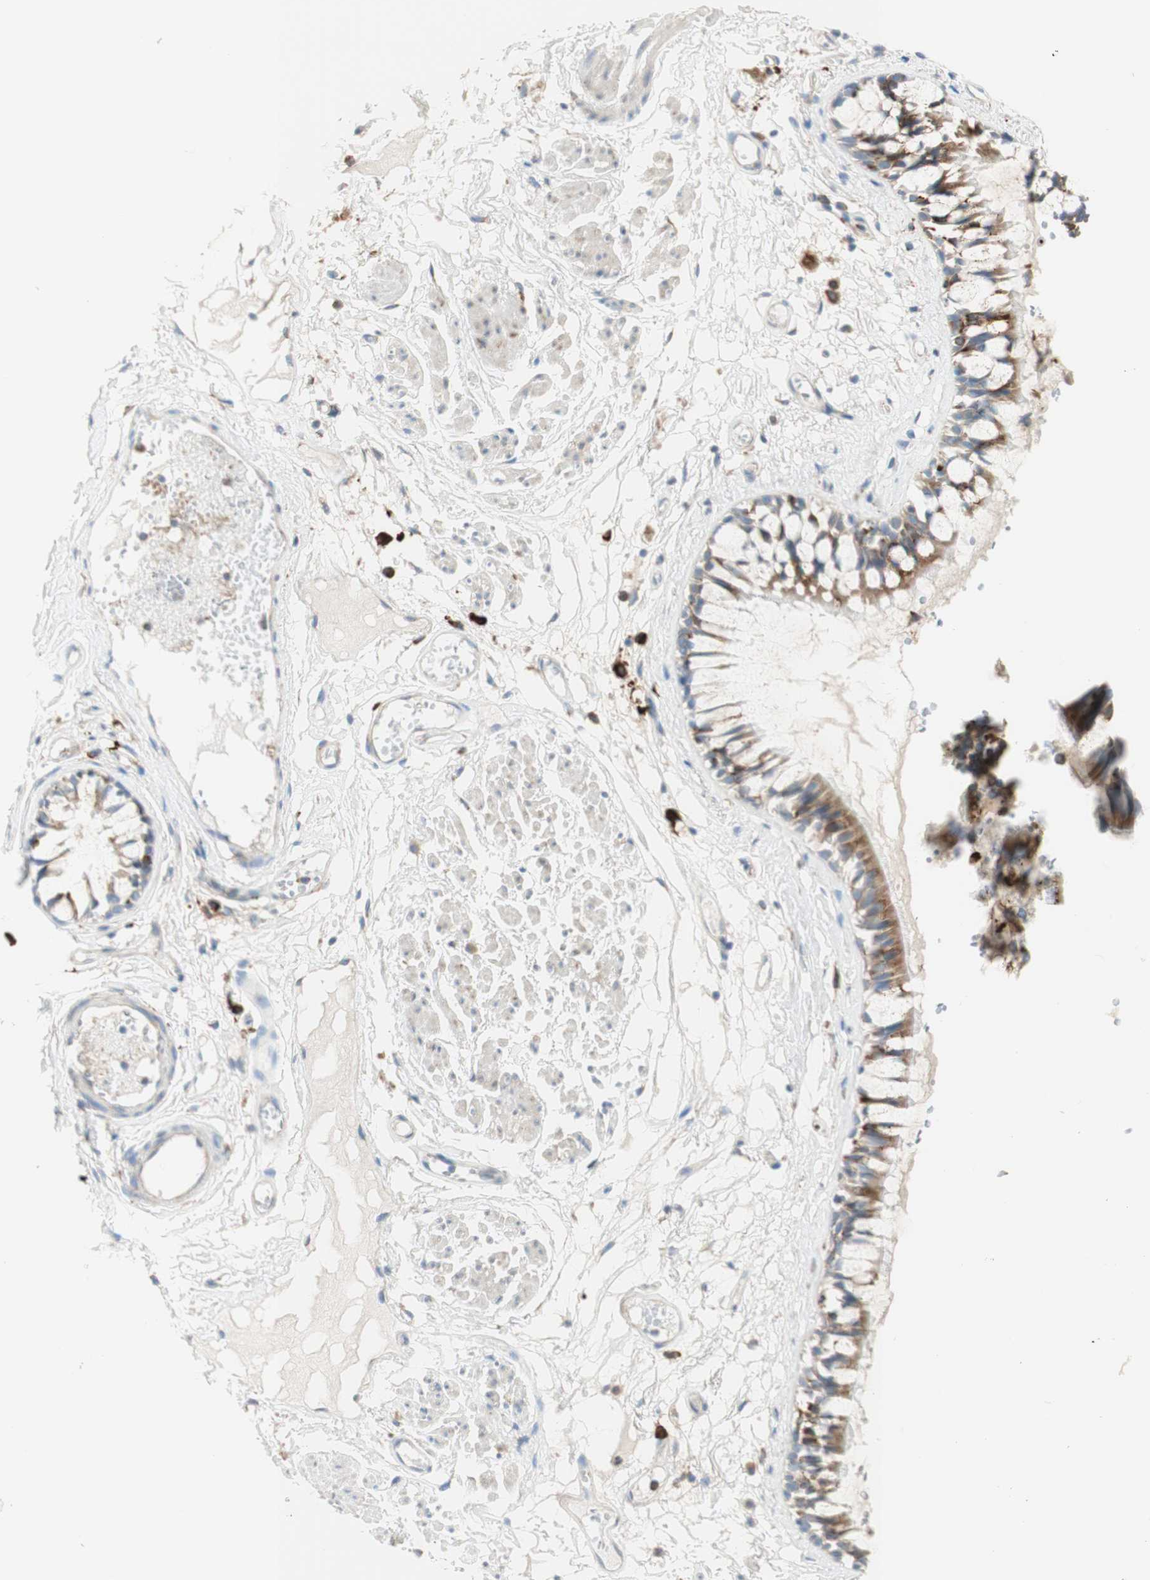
{"staining": {"intensity": "moderate", "quantity": ">75%", "location": "cytoplasmic/membranous"}, "tissue": "bronchus", "cell_type": "Respiratory epithelial cells", "image_type": "normal", "snomed": [{"axis": "morphology", "description": "Normal tissue, NOS"}, {"axis": "morphology", "description": "Inflammation, NOS"}, {"axis": "topography", "description": "Cartilage tissue"}, {"axis": "topography", "description": "Lung"}], "caption": "This photomicrograph reveals immunohistochemistry staining of unremarkable bronchus, with medium moderate cytoplasmic/membranous expression in about >75% of respiratory epithelial cells.", "gene": "MANF", "patient": {"sex": "male", "age": 71}}